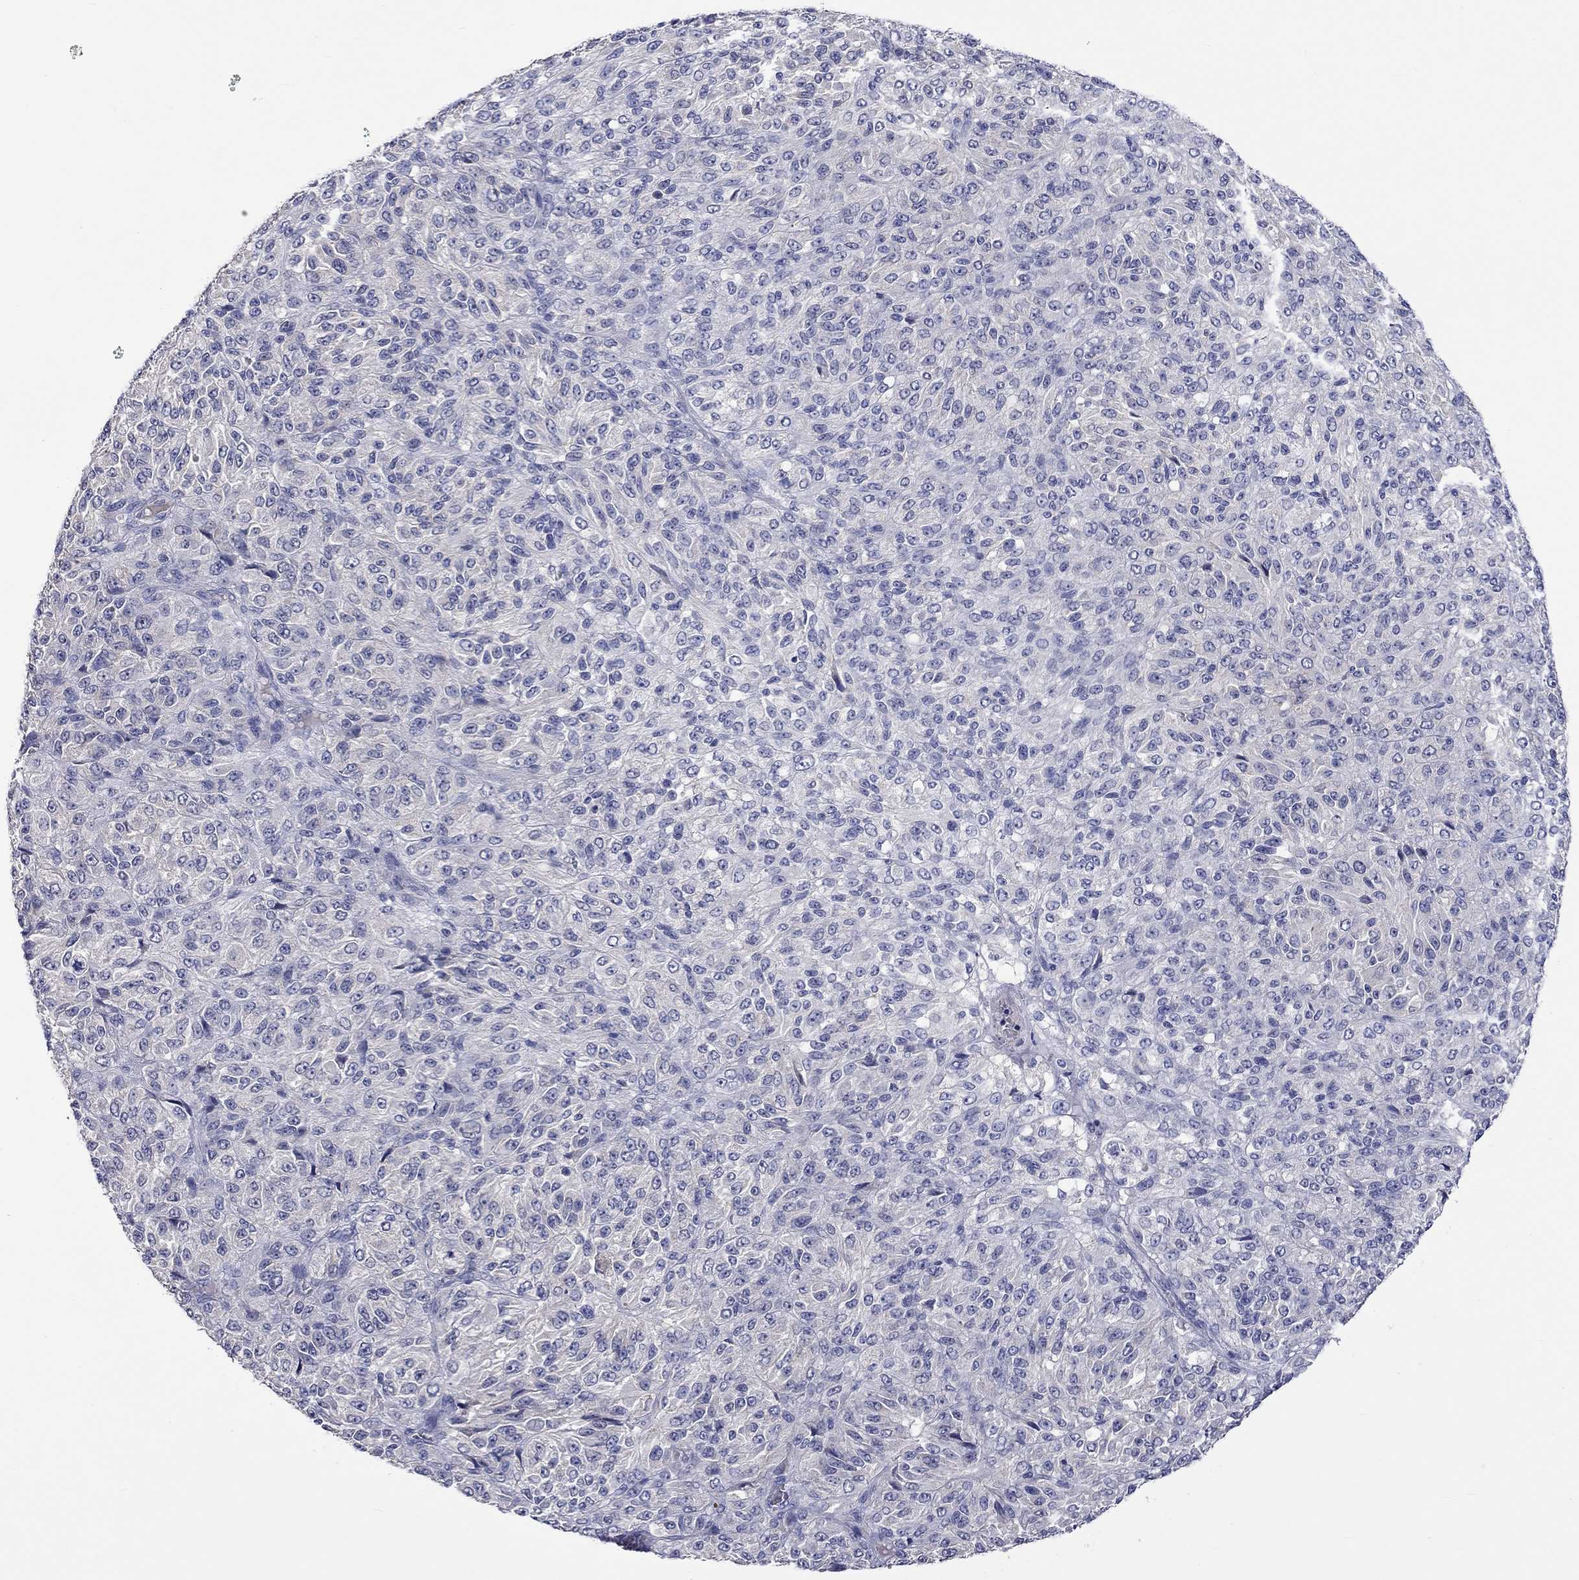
{"staining": {"intensity": "negative", "quantity": "none", "location": "none"}, "tissue": "melanoma", "cell_type": "Tumor cells", "image_type": "cancer", "snomed": [{"axis": "morphology", "description": "Malignant melanoma, Metastatic site"}, {"axis": "topography", "description": "Brain"}], "caption": "Protein analysis of melanoma exhibits no significant positivity in tumor cells.", "gene": "LRFN4", "patient": {"sex": "female", "age": 56}}